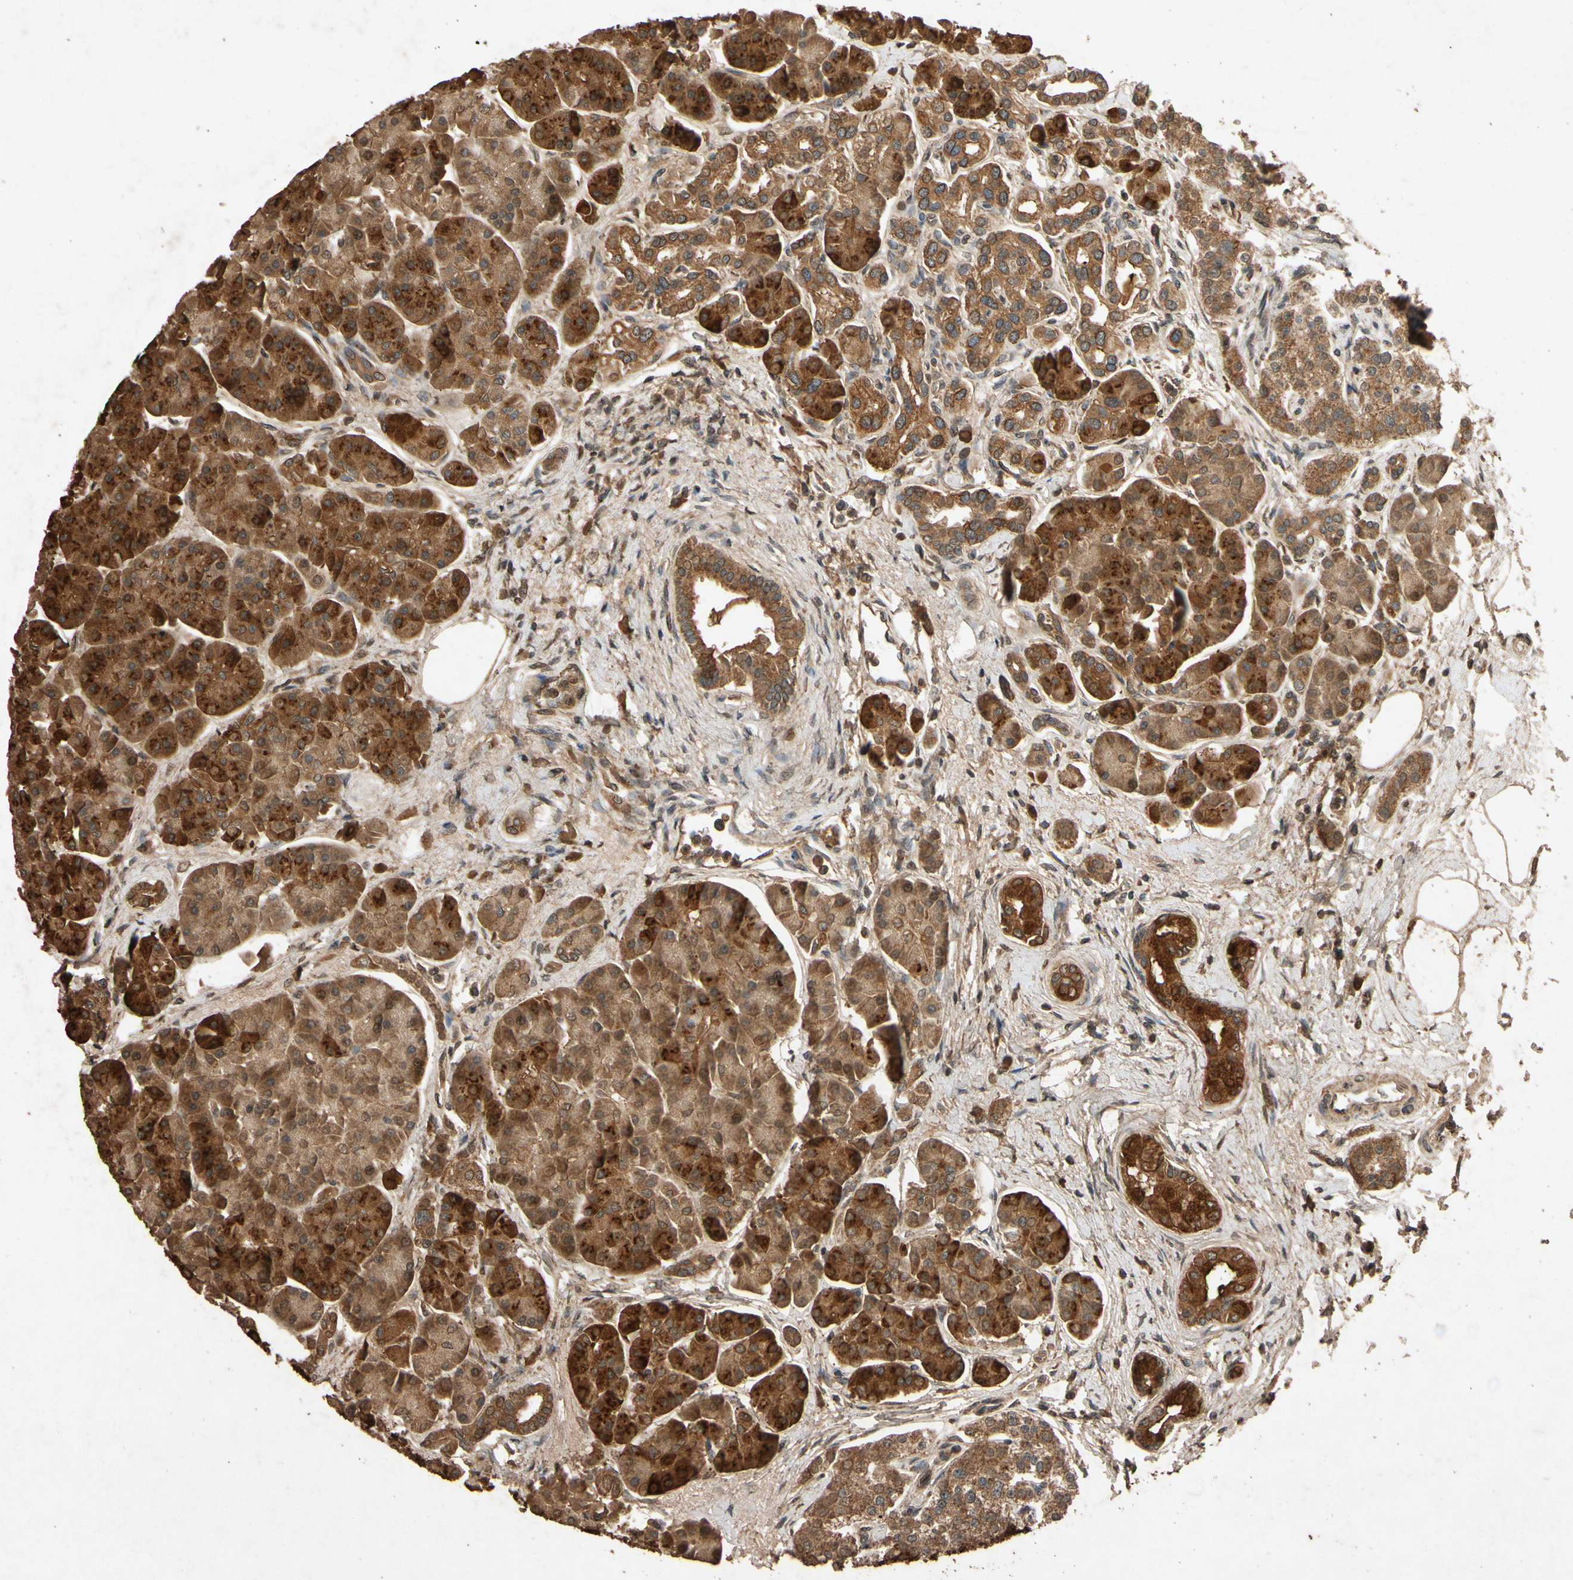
{"staining": {"intensity": "strong", "quantity": ">75%", "location": "cytoplasmic/membranous"}, "tissue": "pancreas", "cell_type": "Exocrine glandular cells", "image_type": "normal", "snomed": [{"axis": "morphology", "description": "Normal tissue, NOS"}, {"axis": "topography", "description": "Pancreas"}], "caption": "Immunohistochemical staining of unremarkable pancreas demonstrates high levels of strong cytoplasmic/membranous staining in approximately >75% of exocrine glandular cells. The protein of interest is stained brown, and the nuclei are stained in blue (DAB IHC with brightfield microscopy, high magnification).", "gene": "TXN2", "patient": {"sex": "female", "age": 70}}